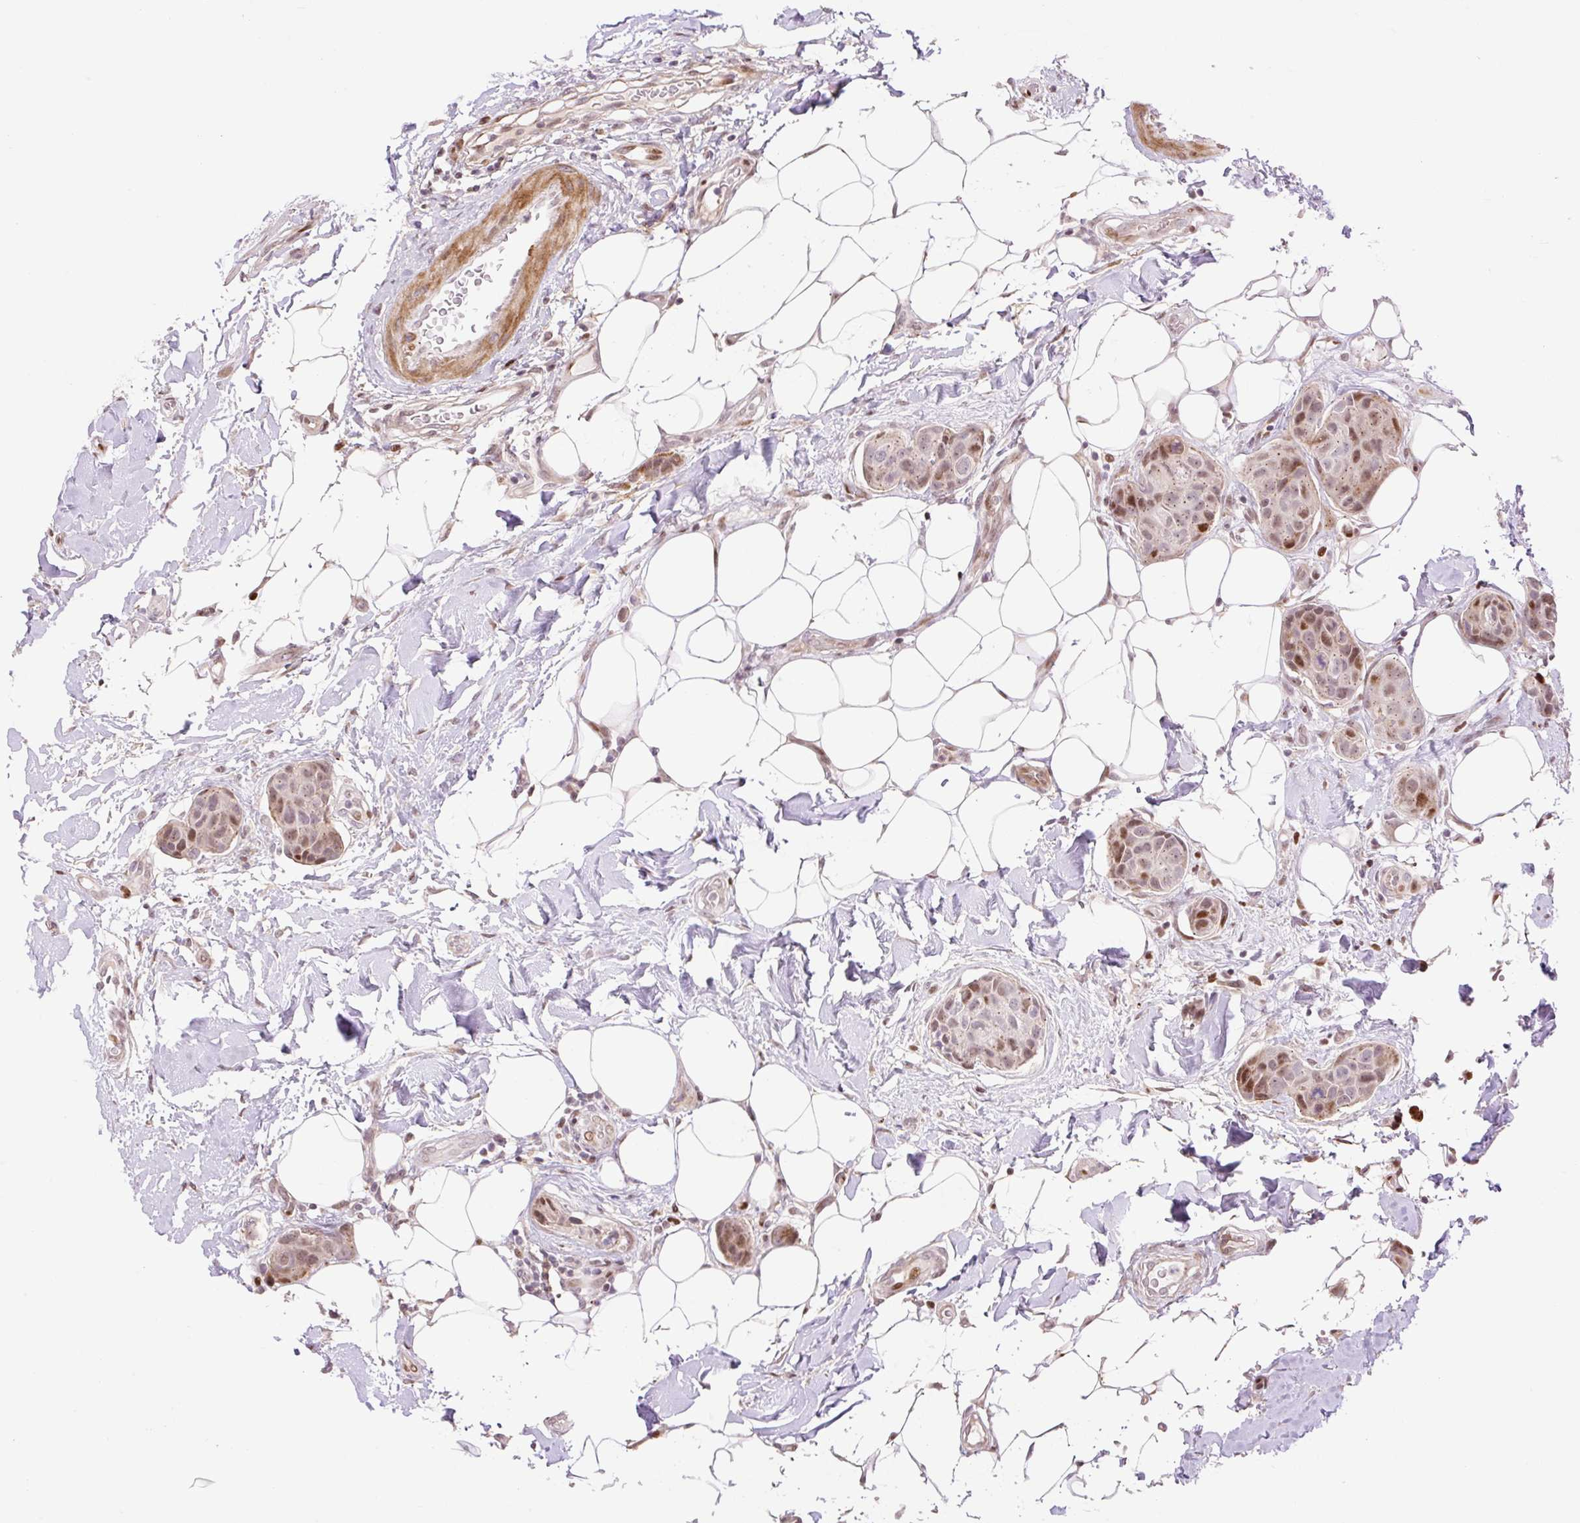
{"staining": {"intensity": "moderate", "quantity": "25%-75%", "location": "nuclear"}, "tissue": "breast cancer", "cell_type": "Tumor cells", "image_type": "cancer", "snomed": [{"axis": "morphology", "description": "Duct carcinoma"}, {"axis": "topography", "description": "Breast"}, {"axis": "topography", "description": "Lymph node"}], "caption": "Human infiltrating ductal carcinoma (breast) stained with a brown dye reveals moderate nuclear positive expression in about 25%-75% of tumor cells.", "gene": "RIPPLY3", "patient": {"sex": "female", "age": 80}}